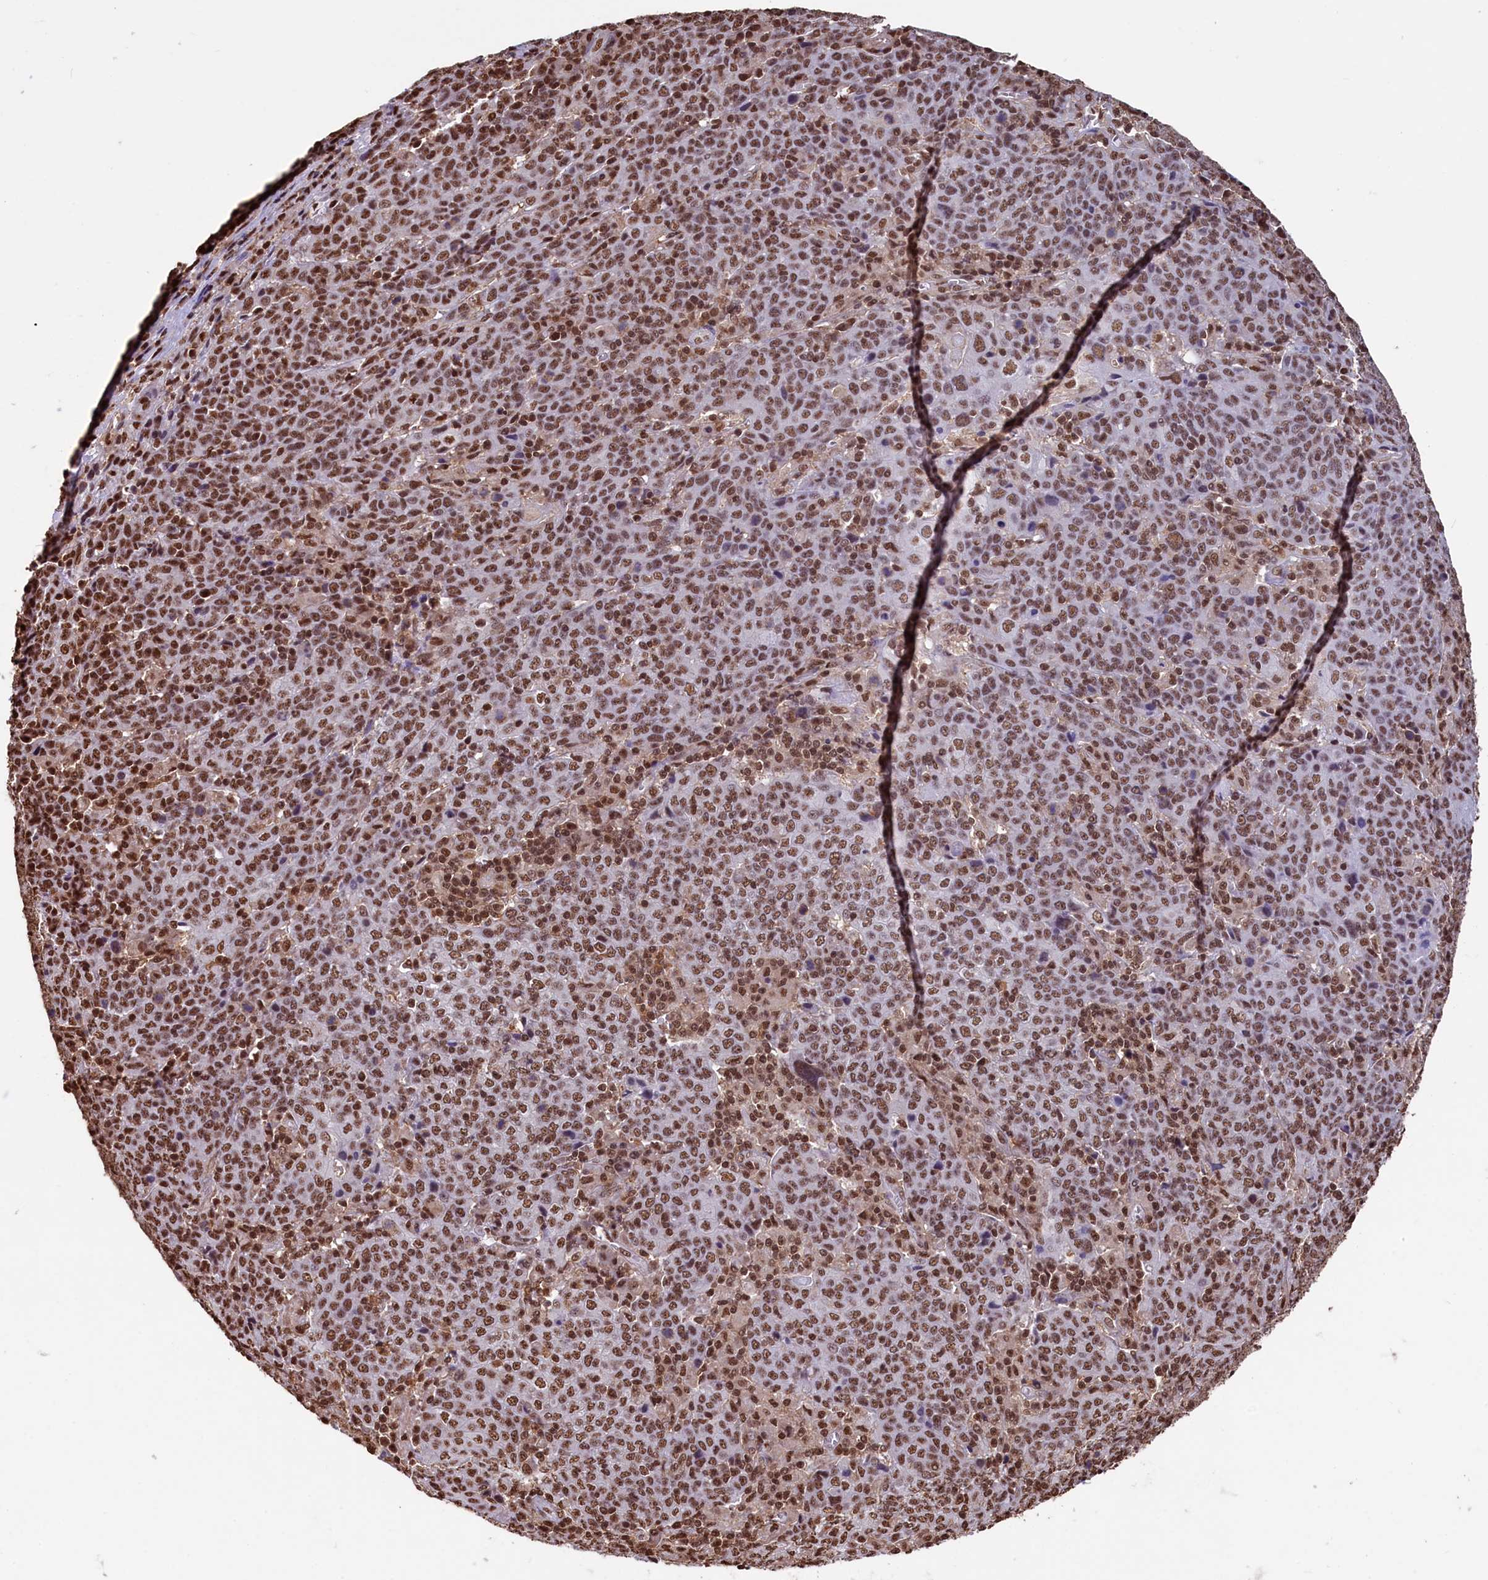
{"staining": {"intensity": "strong", "quantity": ">75%", "location": "nuclear"}, "tissue": "cervical cancer", "cell_type": "Tumor cells", "image_type": "cancer", "snomed": [{"axis": "morphology", "description": "Squamous cell carcinoma, NOS"}, {"axis": "topography", "description": "Cervix"}], "caption": "Immunohistochemical staining of cervical cancer (squamous cell carcinoma) displays strong nuclear protein staining in about >75% of tumor cells.", "gene": "SNRPD2", "patient": {"sex": "female", "age": 67}}